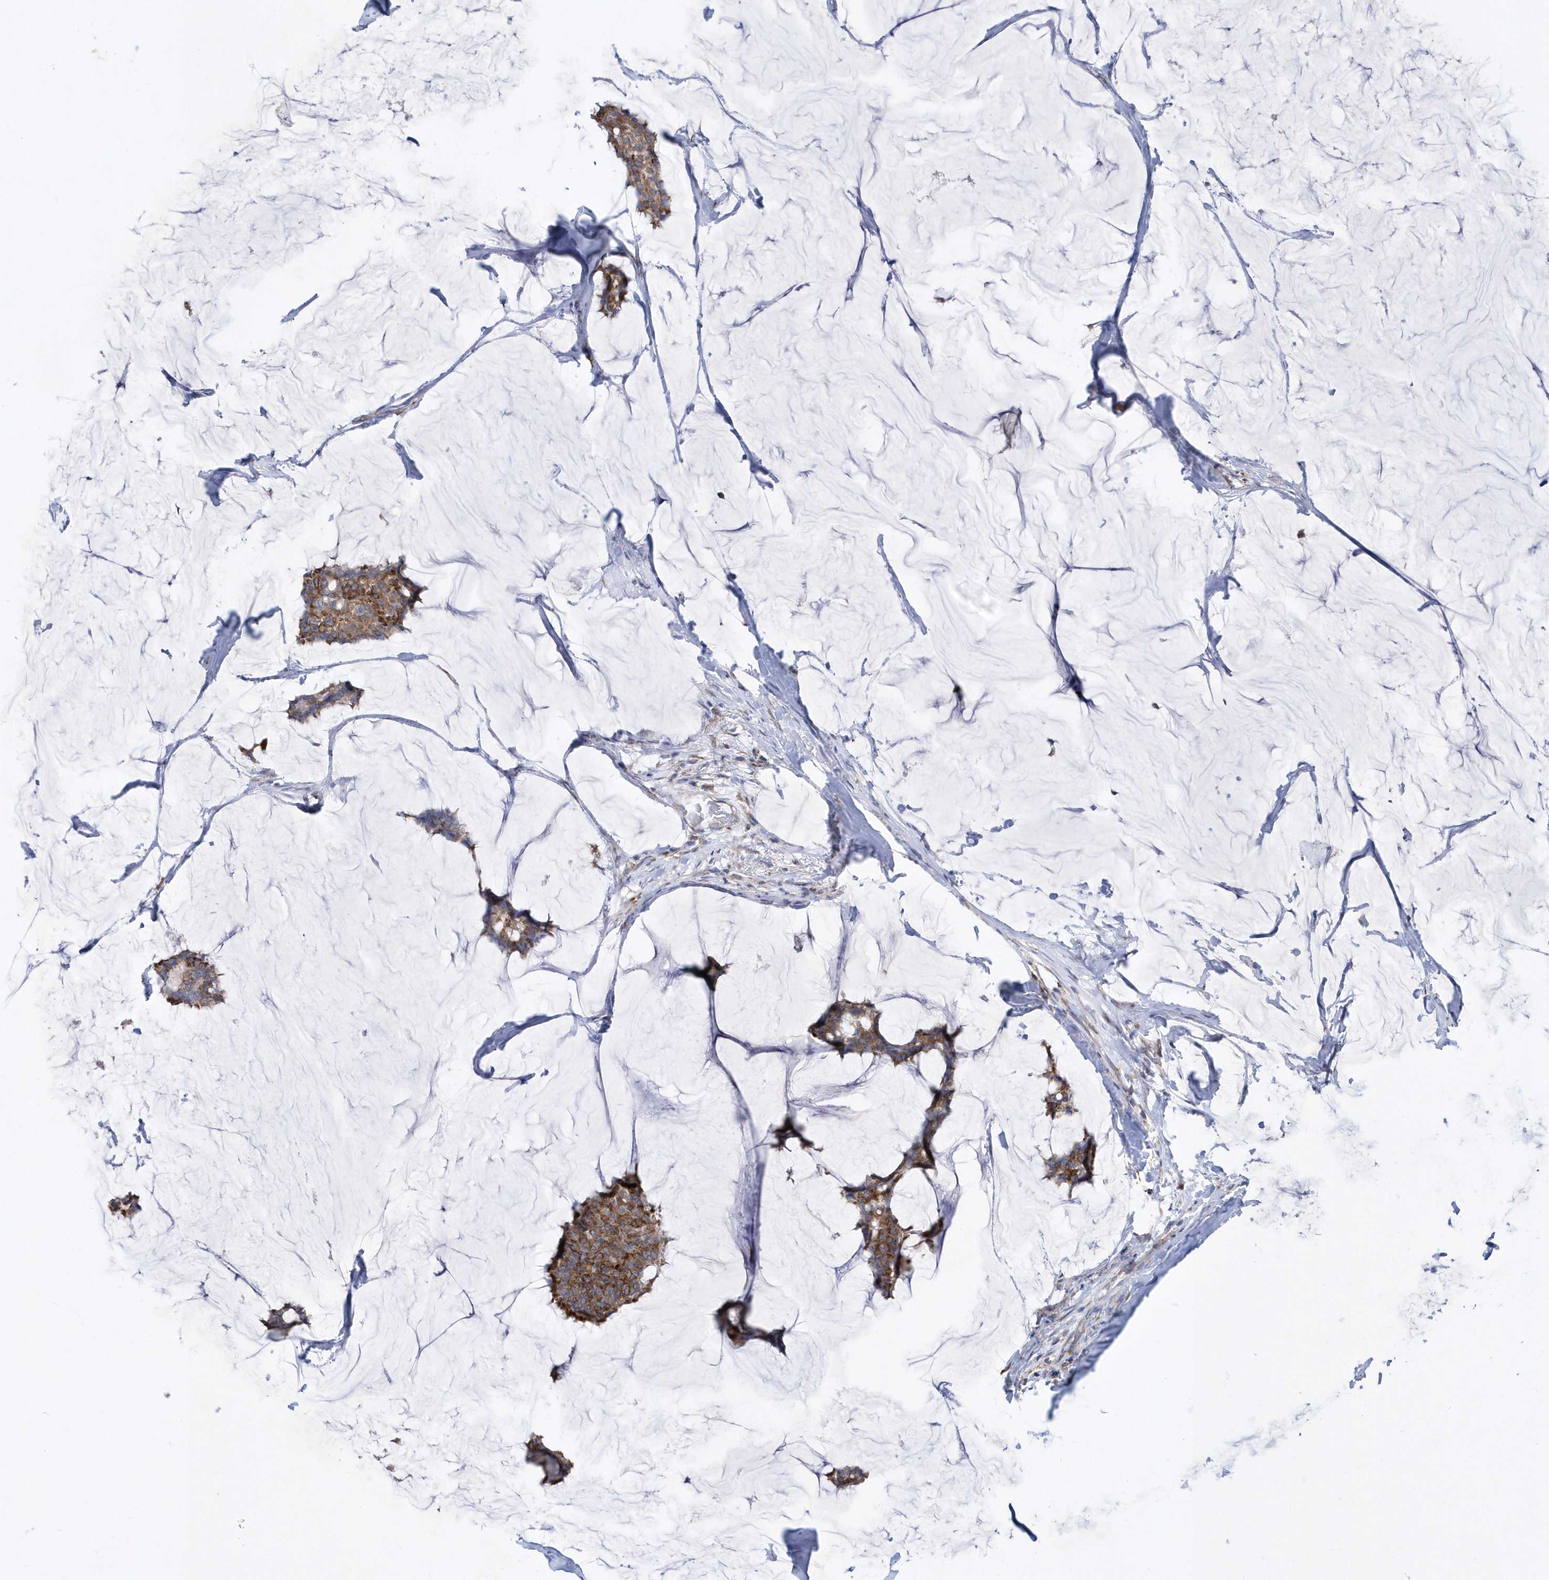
{"staining": {"intensity": "moderate", "quantity": ">75%", "location": "cytoplasmic/membranous"}, "tissue": "breast cancer", "cell_type": "Tumor cells", "image_type": "cancer", "snomed": [{"axis": "morphology", "description": "Duct carcinoma"}, {"axis": "topography", "description": "Breast"}], "caption": "Invasive ductal carcinoma (breast) stained with a brown dye demonstrates moderate cytoplasmic/membranous positive positivity in approximately >75% of tumor cells.", "gene": "MED31", "patient": {"sex": "female", "age": 93}}